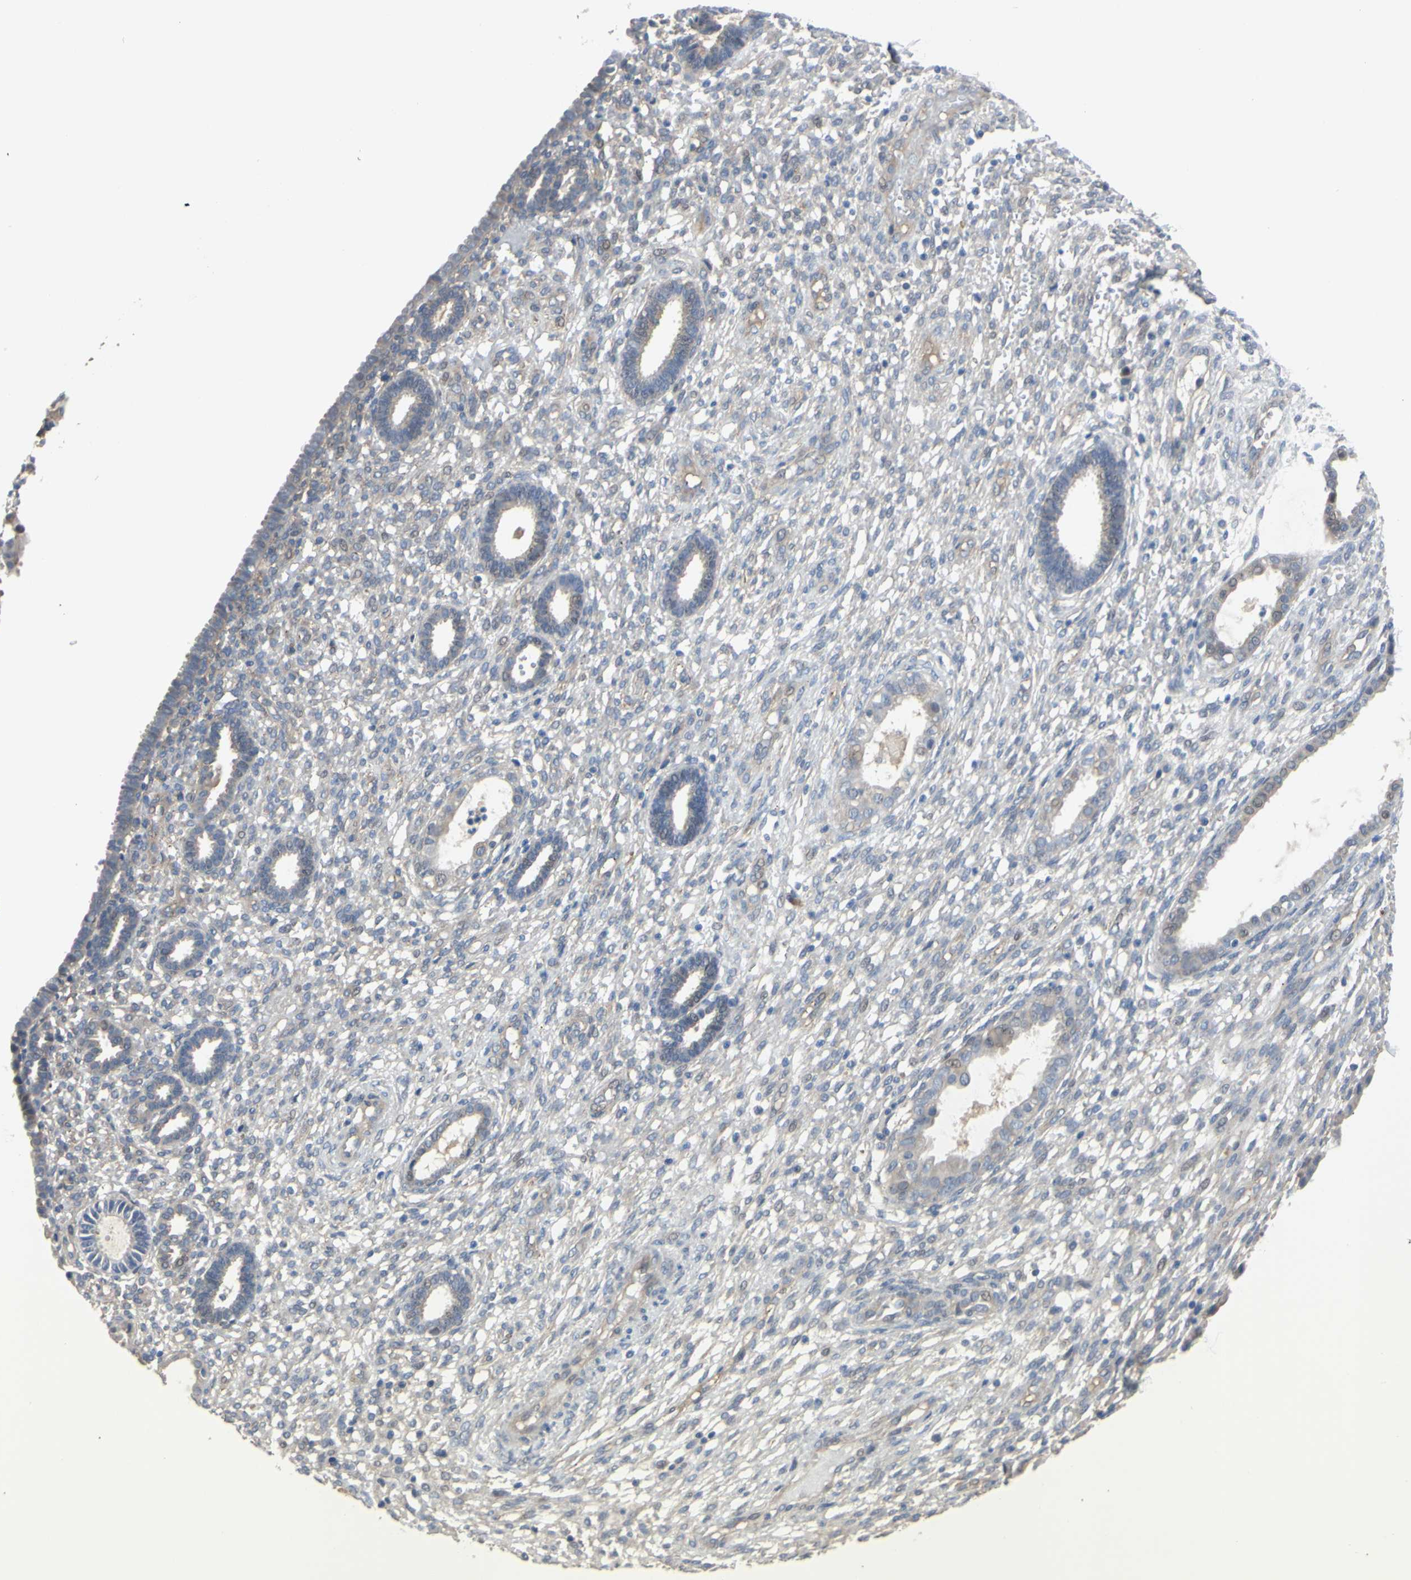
{"staining": {"intensity": "negative", "quantity": "none", "location": "none"}, "tissue": "endometrium", "cell_type": "Cells in endometrial stroma", "image_type": "normal", "snomed": [{"axis": "morphology", "description": "Normal tissue, NOS"}, {"axis": "topography", "description": "Endometrium"}], "caption": "Cells in endometrial stroma are negative for brown protein staining in normal endometrium. (DAB IHC with hematoxylin counter stain).", "gene": "LHX9", "patient": {"sex": "female", "age": 61}}